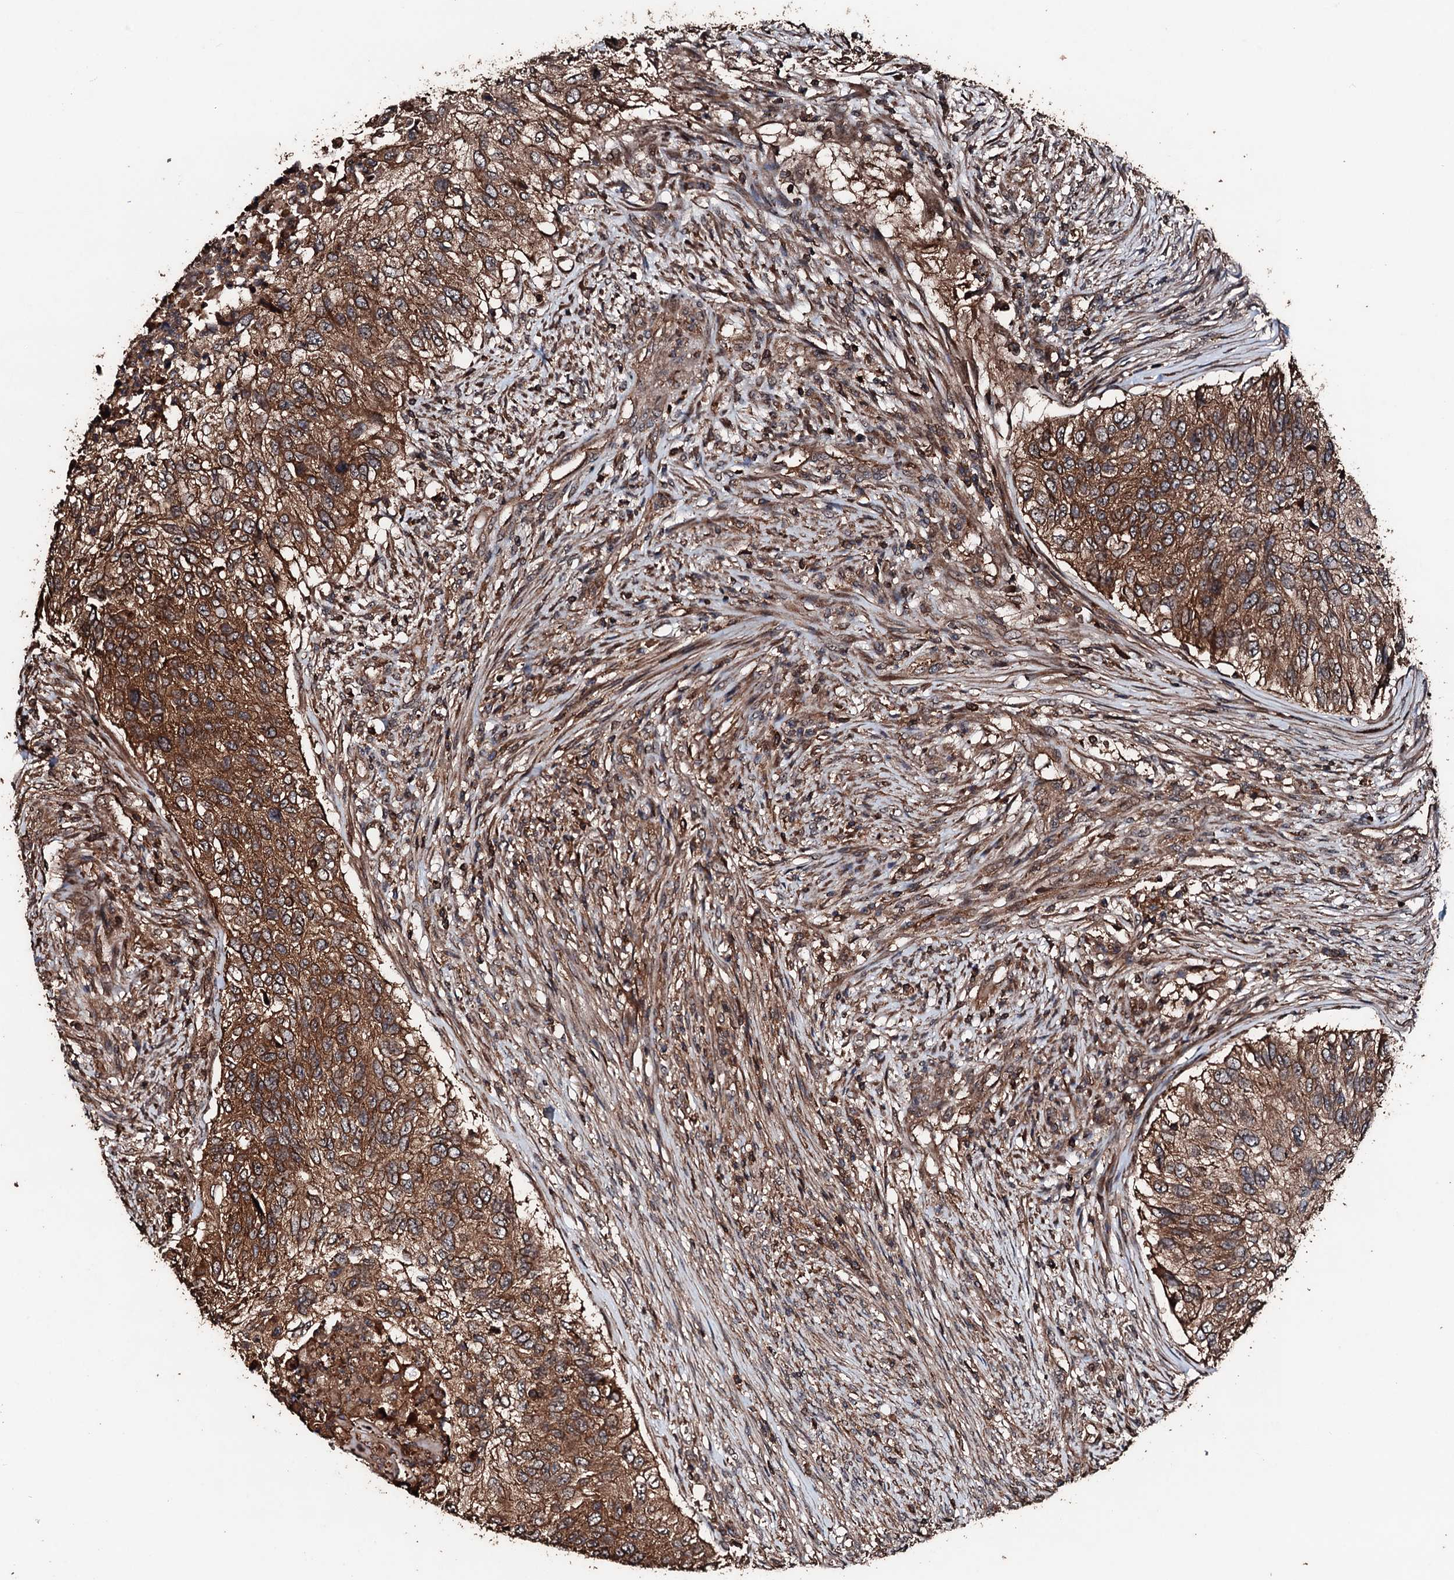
{"staining": {"intensity": "strong", "quantity": ">75%", "location": "cytoplasmic/membranous"}, "tissue": "urothelial cancer", "cell_type": "Tumor cells", "image_type": "cancer", "snomed": [{"axis": "morphology", "description": "Urothelial carcinoma, High grade"}, {"axis": "topography", "description": "Urinary bladder"}], "caption": "Immunohistochemical staining of urothelial cancer reveals high levels of strong cytoplasmic/membranous staining in about >75% of tumor cells.", "gene": "KIF18A", "patient": {"sex": "female", "age": 60}}